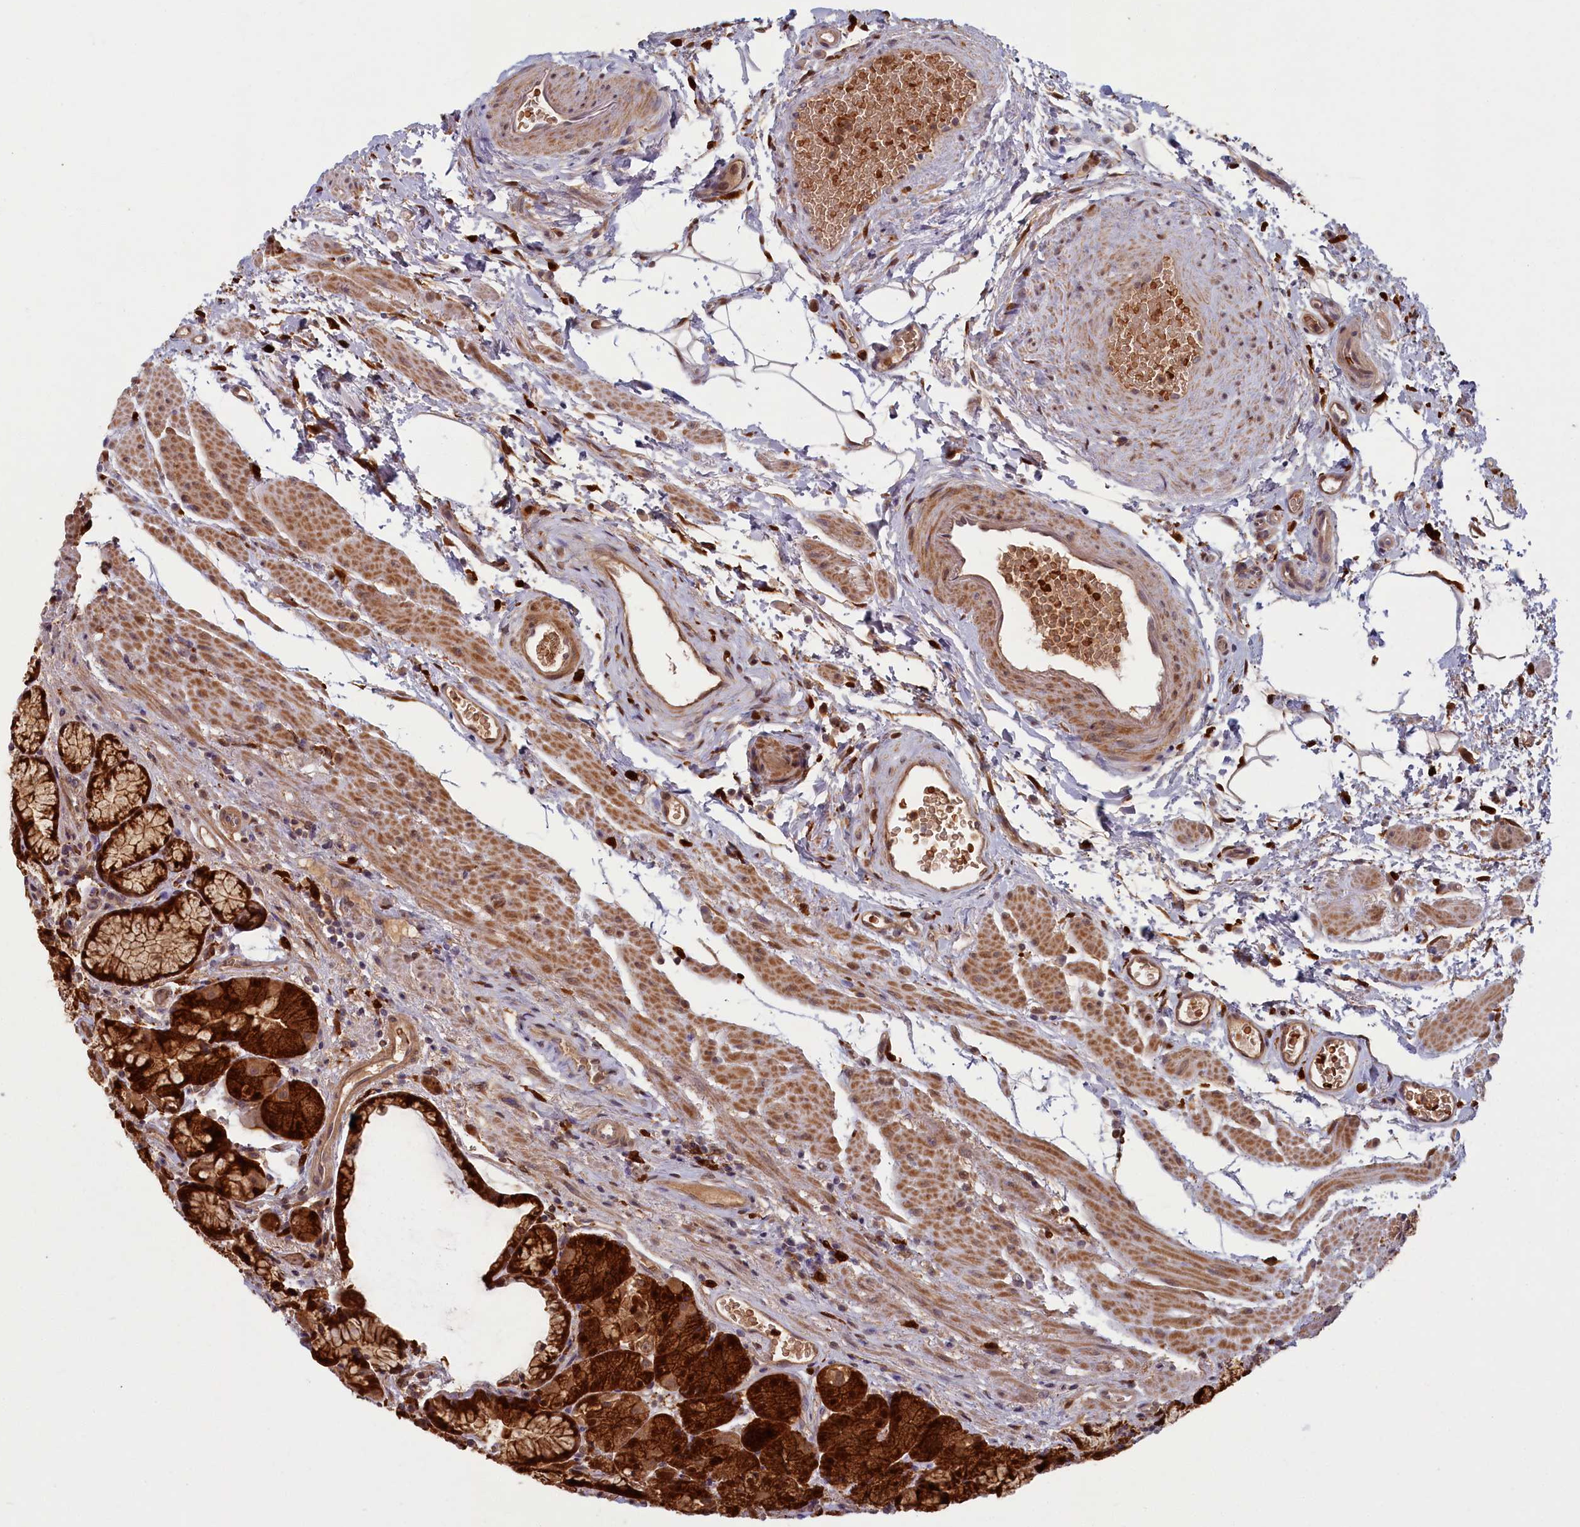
{"staining": {"intensity": "strong", "quantity": ">75%", "location": "cytoplasmic/membranous,nuclear"}, "tissue": "stomach", "cell_type": "Glandular cells", "image_type": "normal", "snomed": [{"axis": "morphology", "description": "Normal tissue, NOS"}, {"axis": "topography", "description": "Stomach"}], "caption": "Strong cytoplasmic/membranous,nuclear protein positivity is appreciated in about >75% of glandular cells in stomach. (DAB = brown stain, brightfield microscopy at high magnification).", "gene": "BLVRB", "patient": {"sex": "male", "age": 63}}